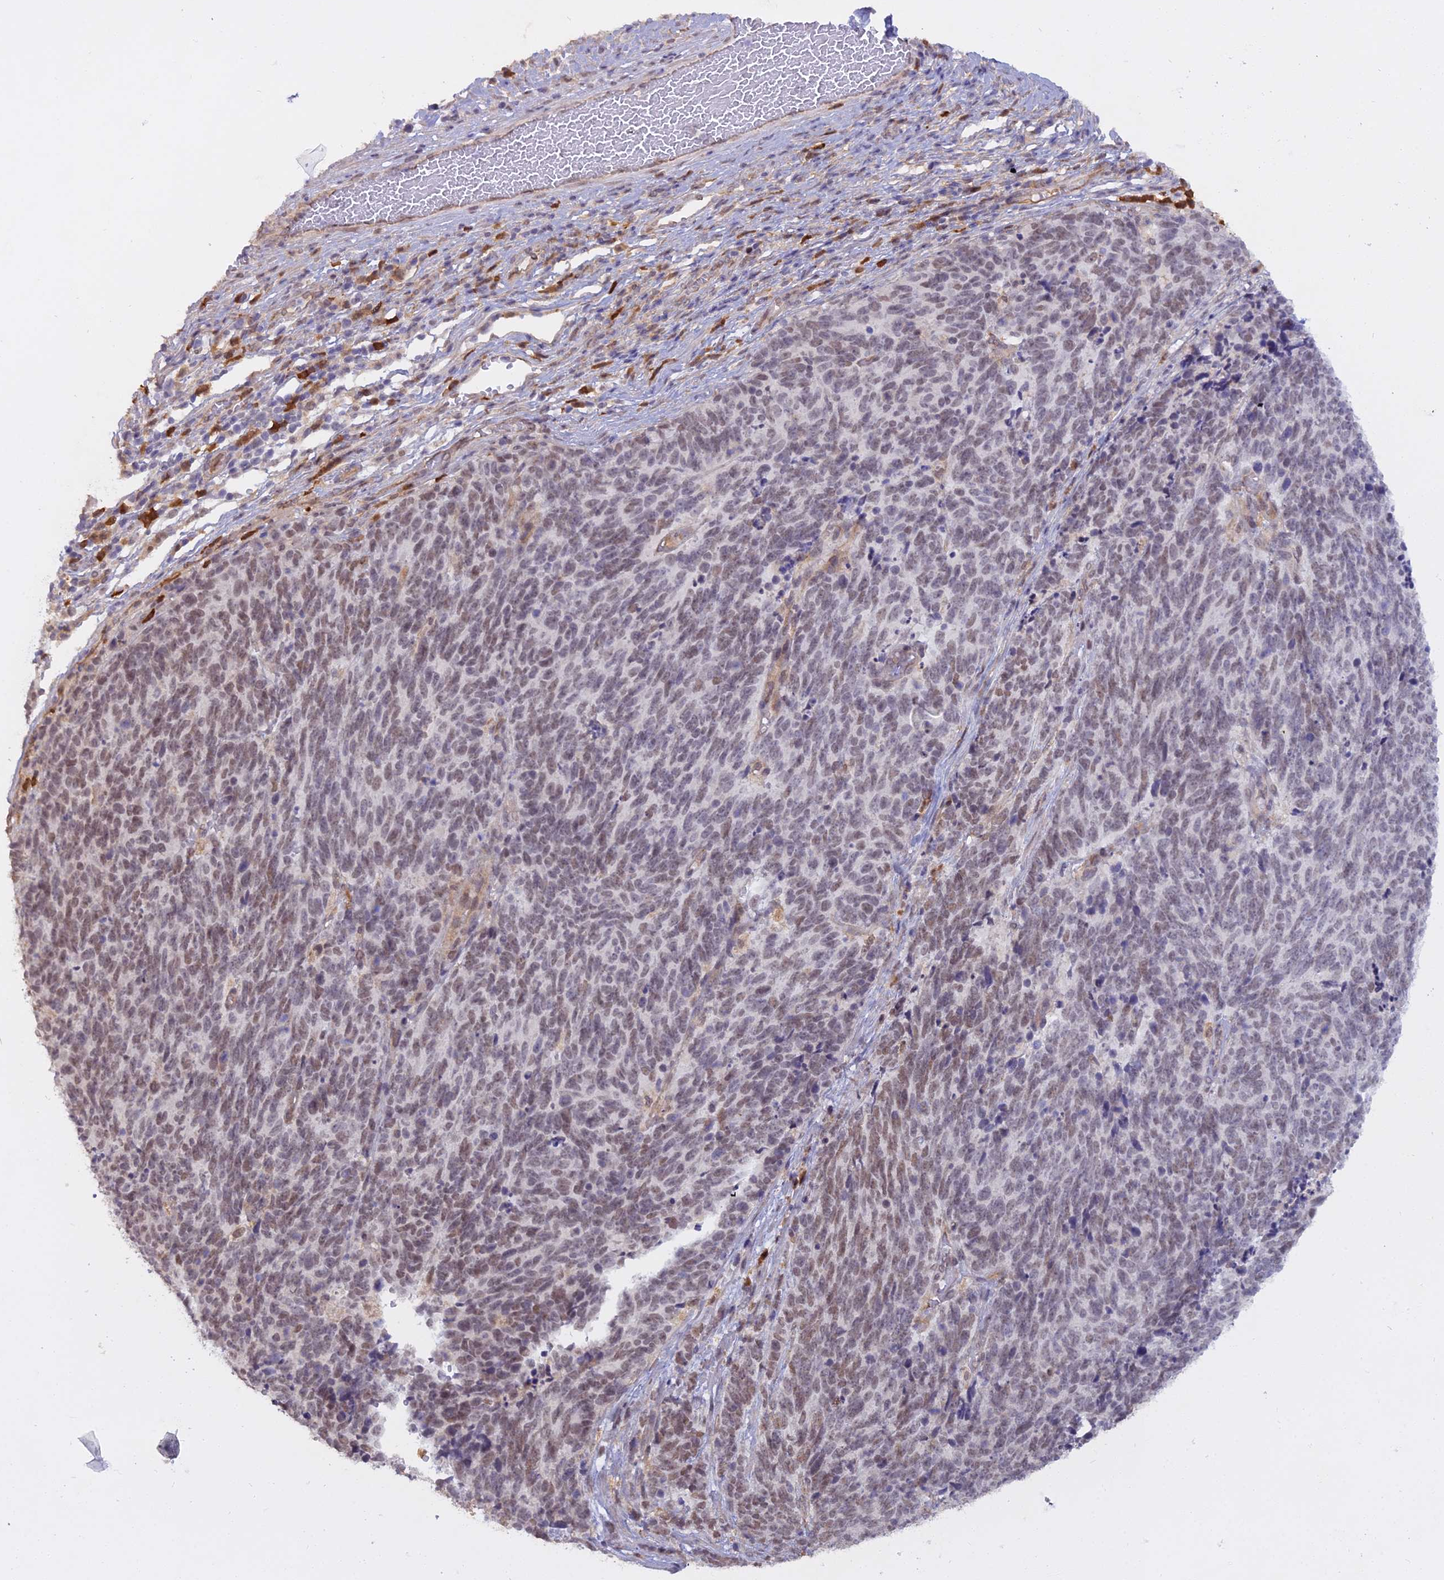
{"staining": {"intensity": "weak", "quantity": "25%-75%", "location": "nuclear"}, "tissue": "cervical cancer", "cell_type": "Tumor cells", "image_type": "cancer", "snomed": [{"axis": "morphology", "description": "Squamous cell carcinoma, NOS"}, {"axis": "topography", "description": "Cervix"}], "caption": "Cervical cancer stained with a brown dye reveals weak nuclear positive positivity in approximately 25%-75% of tumor cells.", "gene": "BLNK", "patient": {"sex": "female", "age": 29}}